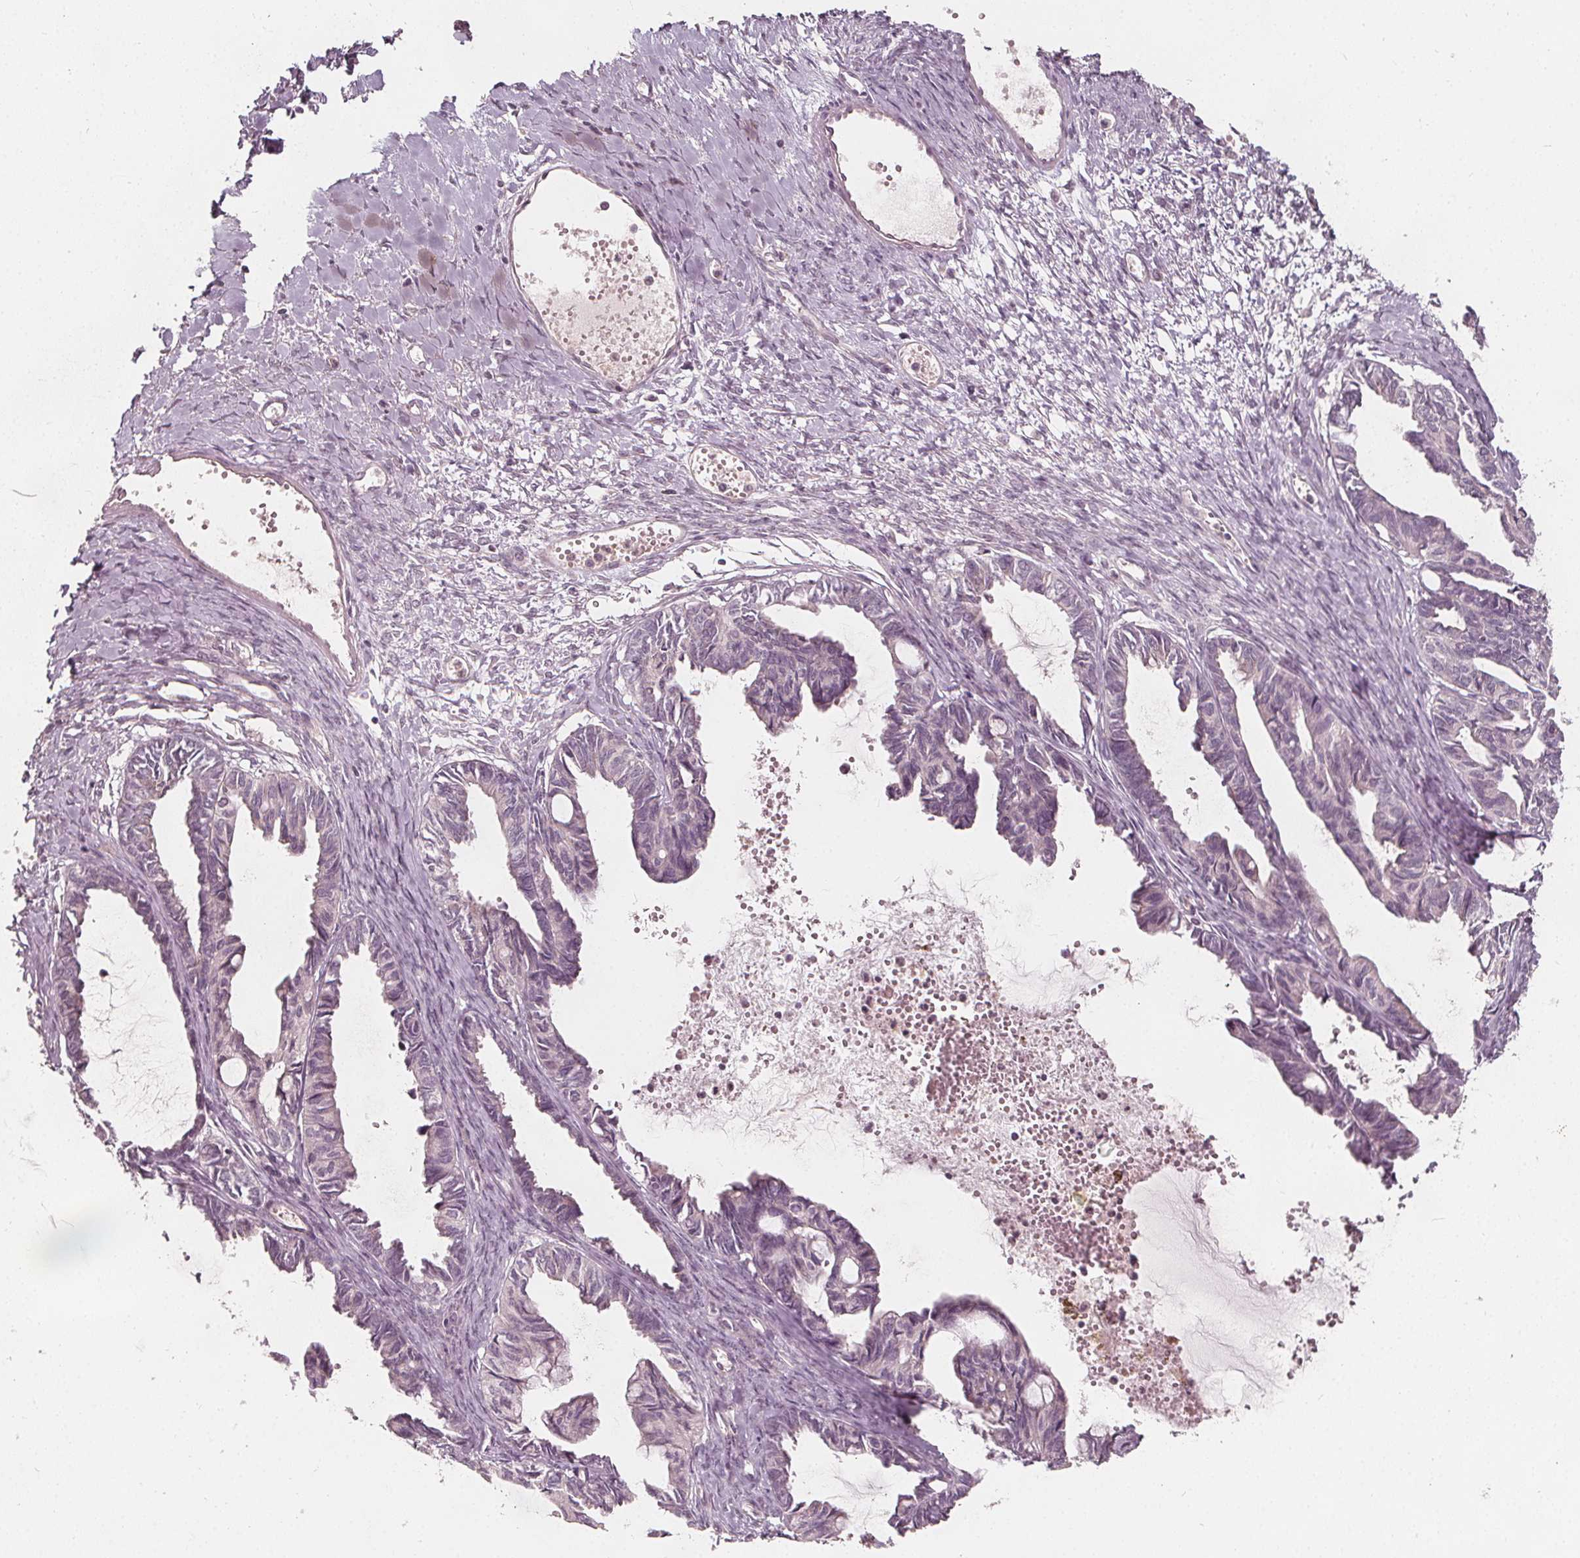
{"staining": {"intensity": "negative", "quantity": "none", "location": "none"}, "tissue": "ovarian cancer", "cell_type": "Tumor cells", "image_type": "cancer", "snomed": [{"axis": "morphology", "description": "Cystadenocarcinoma, mucinous, NOS"}, {"axis": "topography", "description": "Ovary"}], "caption": "Photomicrograph shows no significant protein staining in tumor cells of ovarian cancer.", "gene": "NPC1L1", "patient": {"sex": "female", "age": 61}}